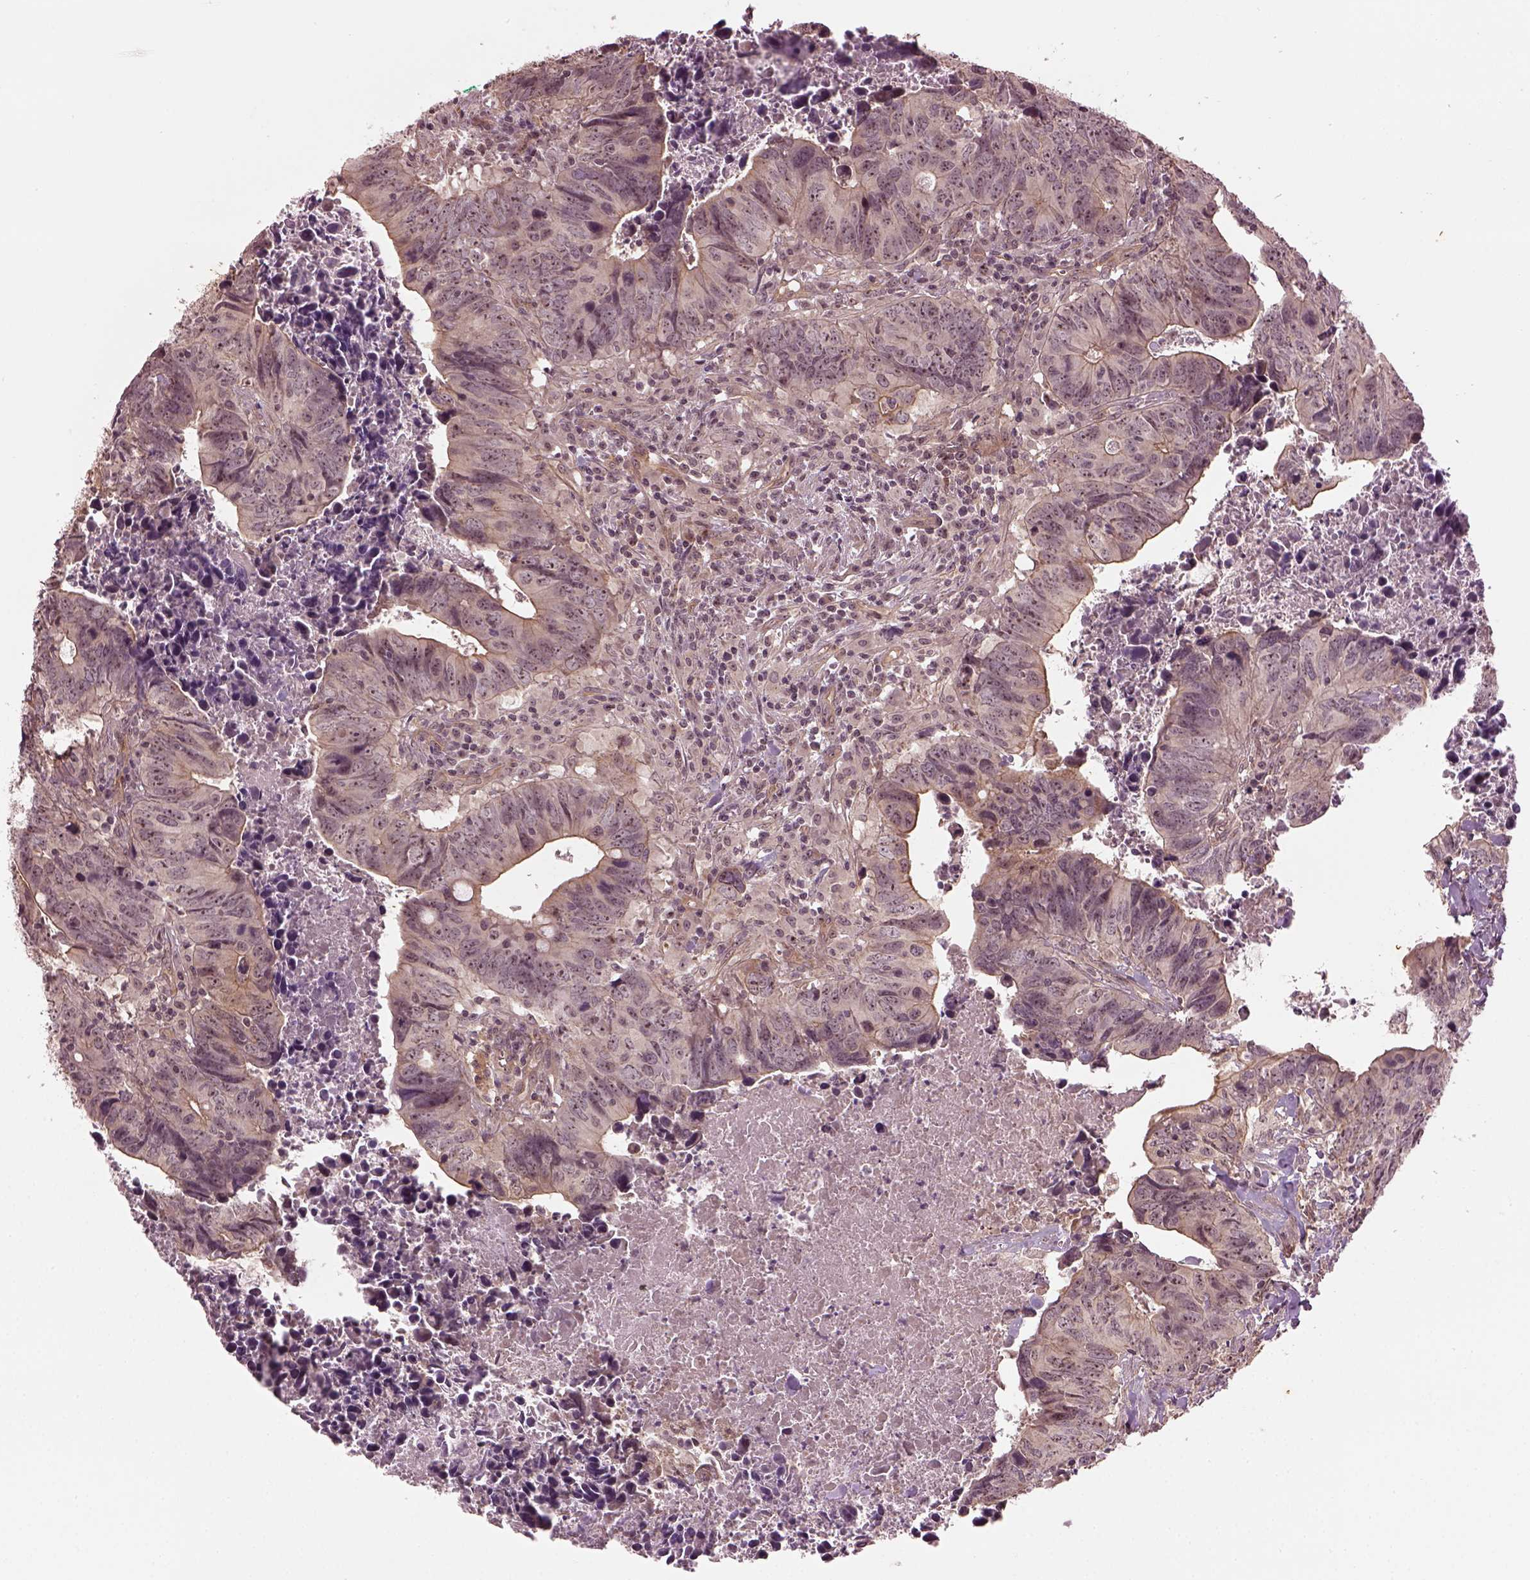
{"staining": {"intensity": "weak", "quantity": "25%-75%", "location": "nuclear"}, "tissue": "colorectal cancer", "cell_type": "Tumor cells", "image_type": "cancer", "snomed": [{"axis": "morphology", "description": "Adenocarcinoma, NOS"}, {"axis": "topography", "description": "Colon"}], "caption": "Tumor cells show low levels of weak nuclear positivity in approximately 25%-75% of cells in adenocarcinoma (colorectal).", "gene": "GNRH1", "patient": {"sex": "female", "age": 82}}